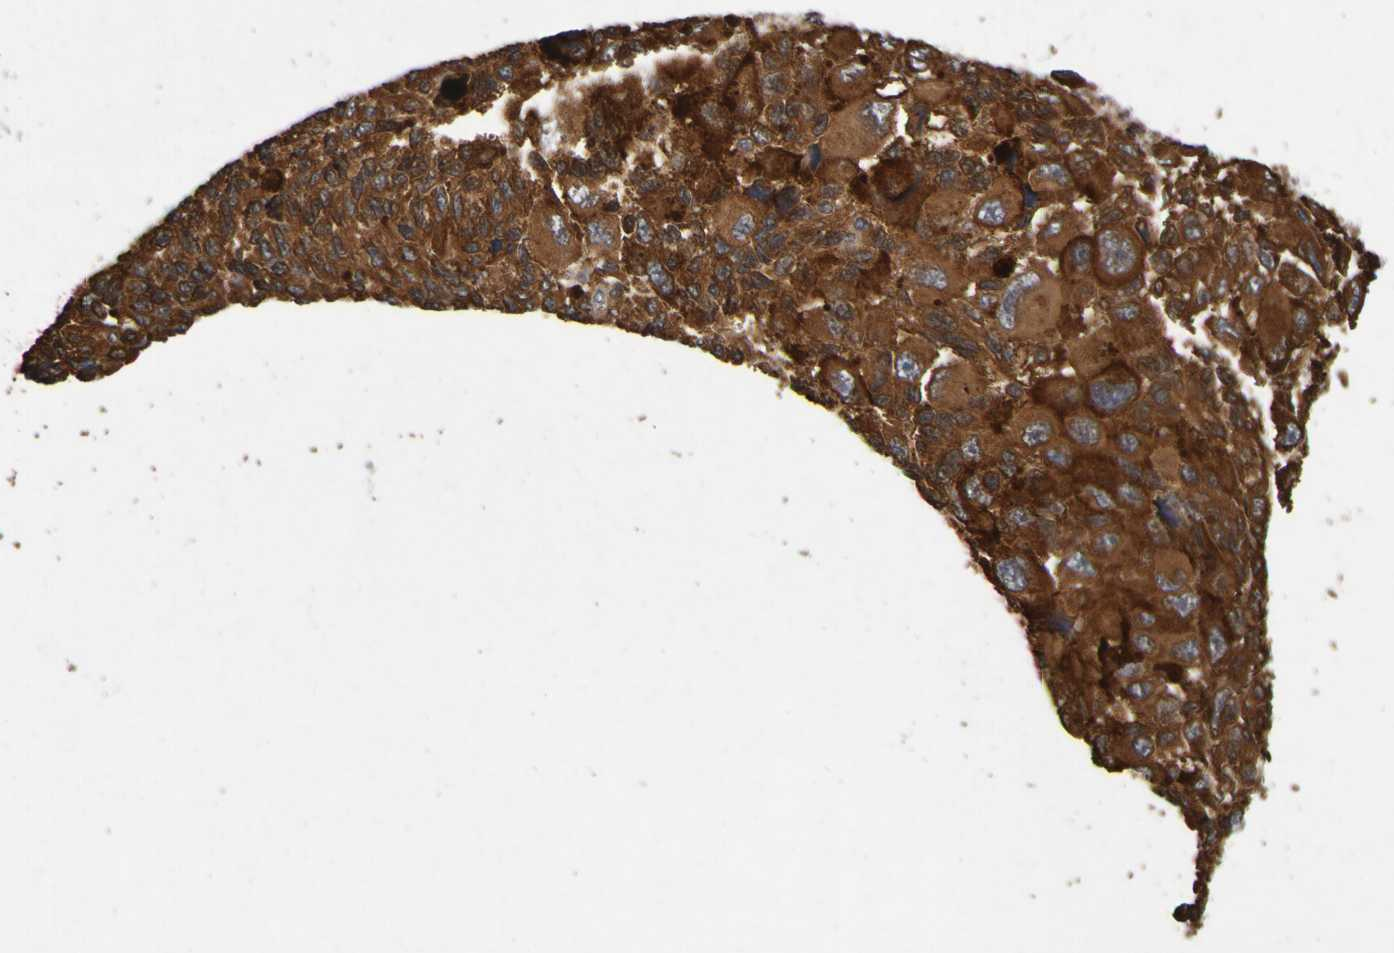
{"staining": {"intensity": "strong", "quantity": ">75%", "location": "cytoplasmic/membranous"}, "tissue": "melanoma", "cell_type": "Tumor cells", "image_type": "cancer", "snomed": [{"axis": "morphology", "description": "Malignant melanoma, NOS"}, {"axis": "topography", "description": "Skin"}], "caption": "This is a micrograph of IHC staining of malignant melanoma, which shows strong expression in the cytoplasmic/membranous of tumor cells.", "gene": "OCRL", "patient": {"sex": "female", "age": 73}}